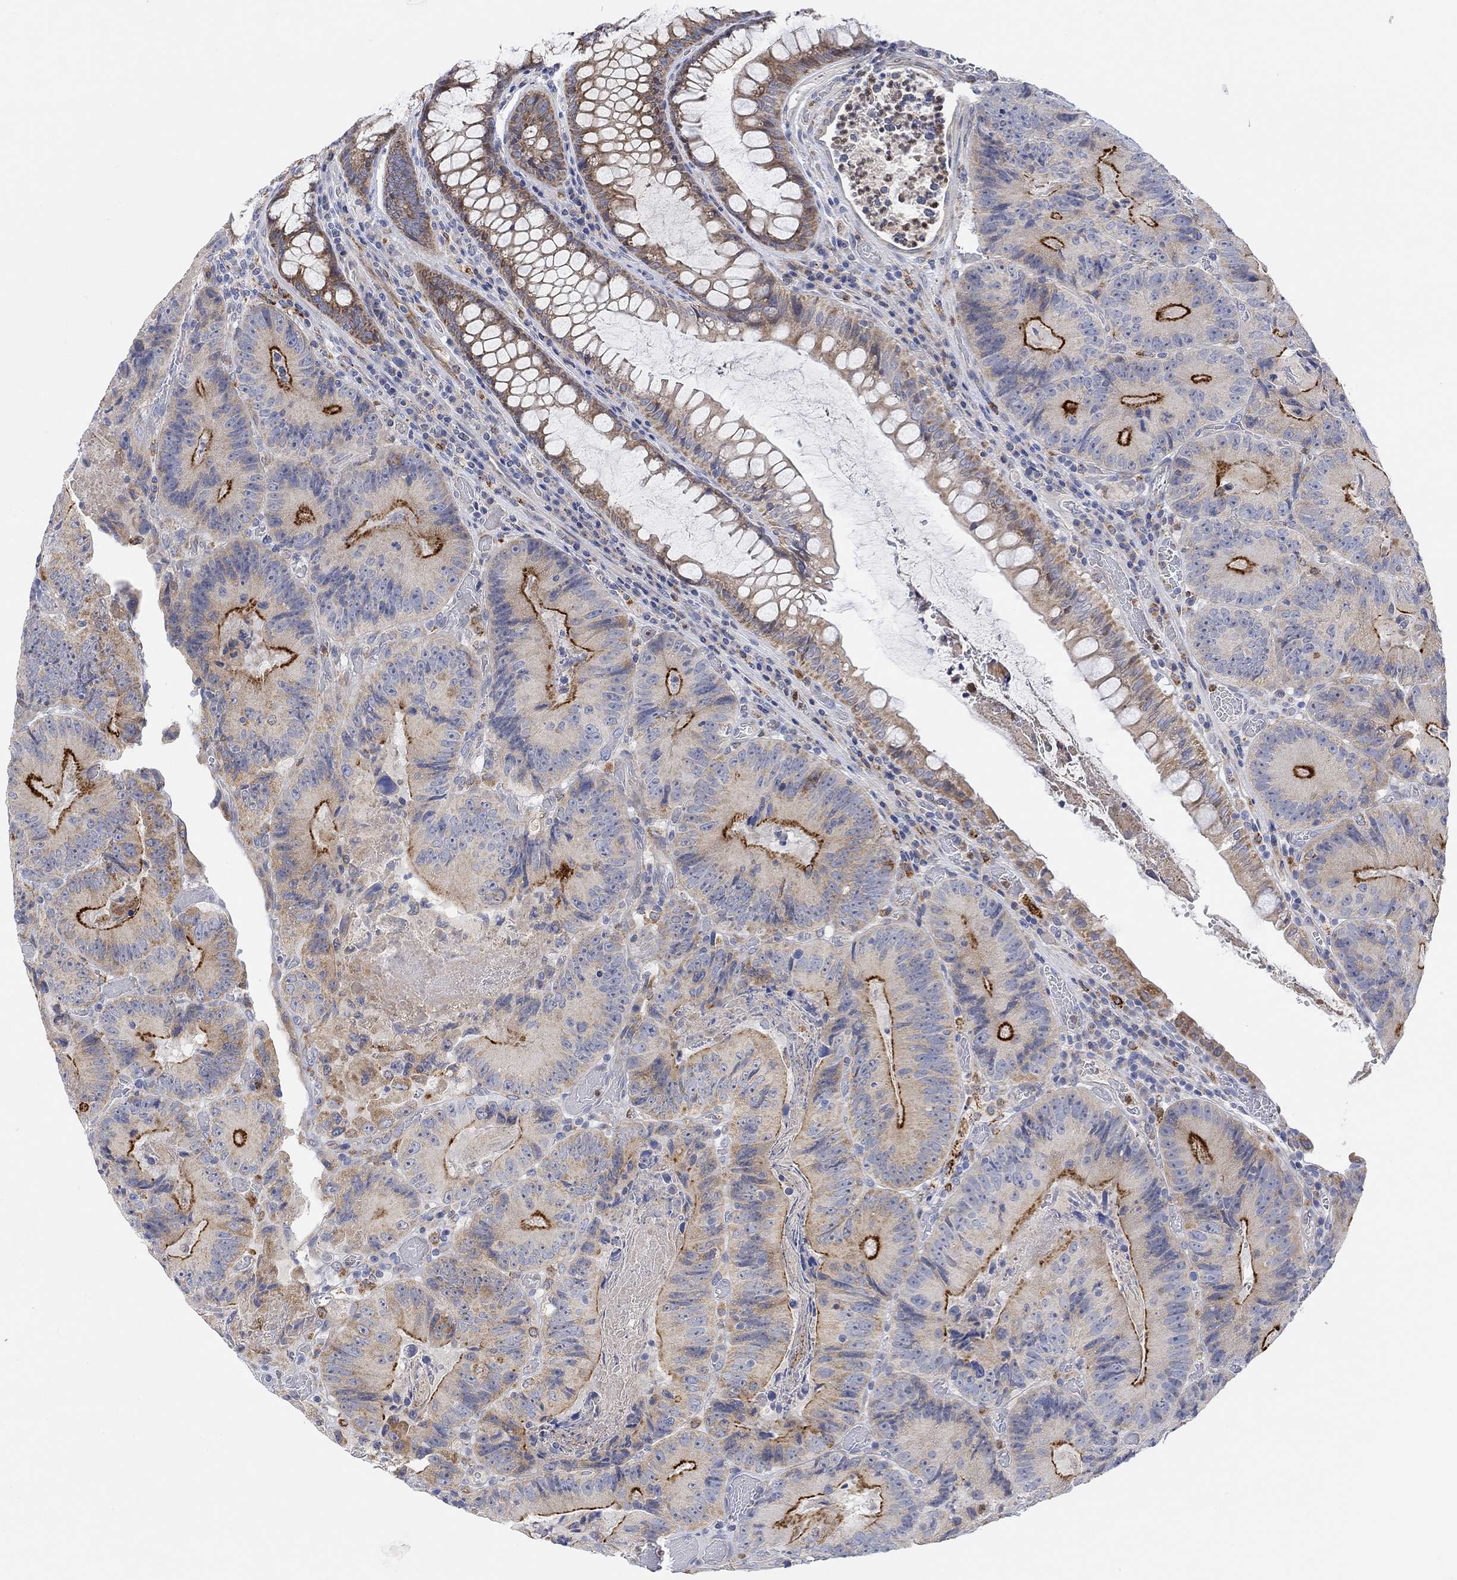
{"staining": {"intensity": "strong", "quantity": ">75%", "location": "cytoplasmic/membranous"}, "tissue": "colorectal cancer", "cell_type": "Tumor cells", "image_type": "cancer", "snomed": [{"axis": "morphology", "description": "Adenocarcinoma, NOS"}, {"axis": "topography", "description": "Colon"}], "caption": "A photomicrograph of human adenocarcinoma (colorectal) stained for a protein reveals strong cytoplasmic/membranous brown staining in tumor cells.", "gene": "ACSL1", "patient": {"sex": "female", "age": 86}}